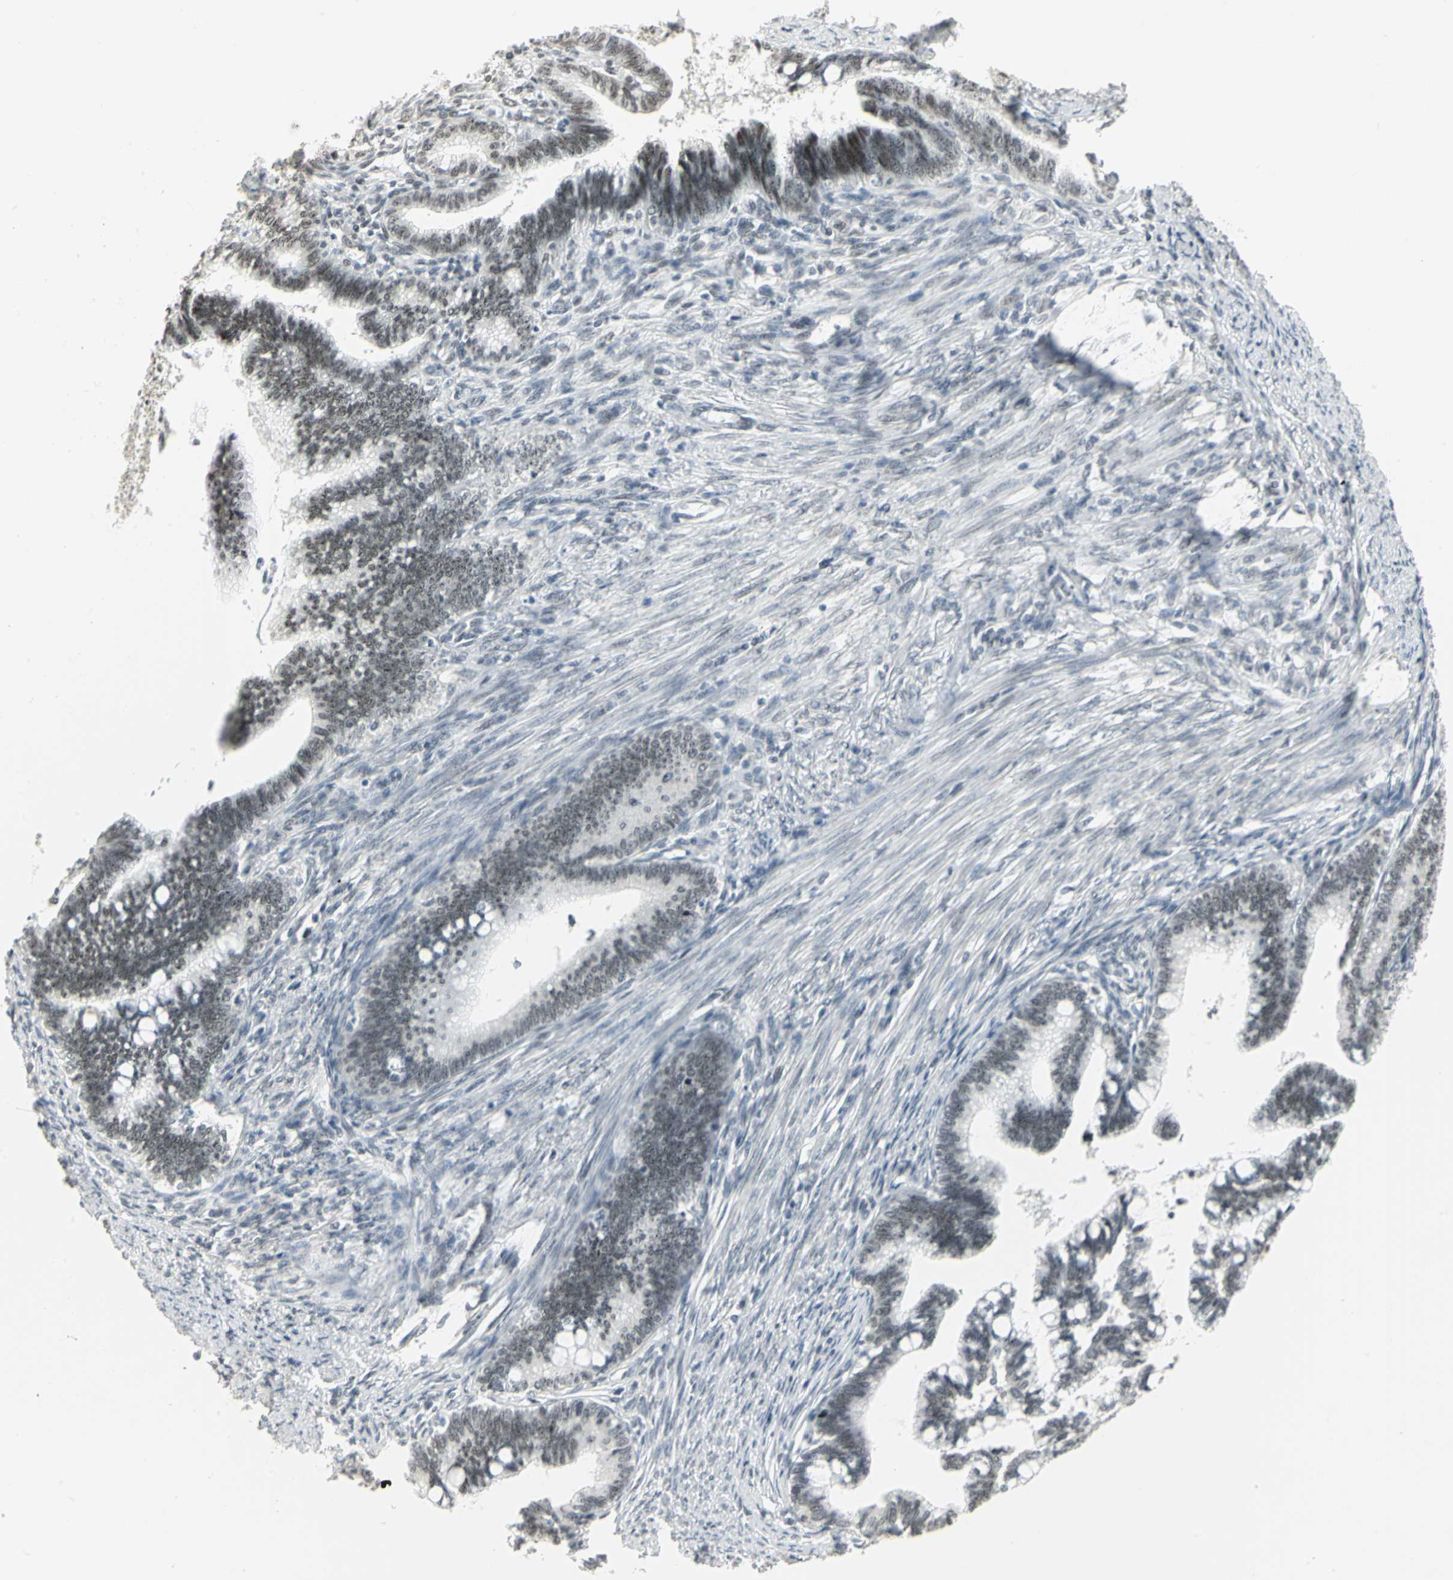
{"staining": {"intensity": "moderate", "quantity": ">75%", "location": "nuclear"}, "tissue": "cervical cancer", "cell_type": "Tumor cells", "image_type": "cancer", "snomed": [{"axis": "morphology", "description": "Adenocarcinoma, NOS"}, {"axis": "topography", "description": "Cervix"}], "caption": "Immunohistochemistry (IHC) photomicrograph of cervical adenocarcinoma stained for a protein (brown), which demonstrates medium levels of moderate nuclear expression in about >75% of tumor cells.", "gene": "CBX3", "patient": {"sex": "female", "age": 36}}